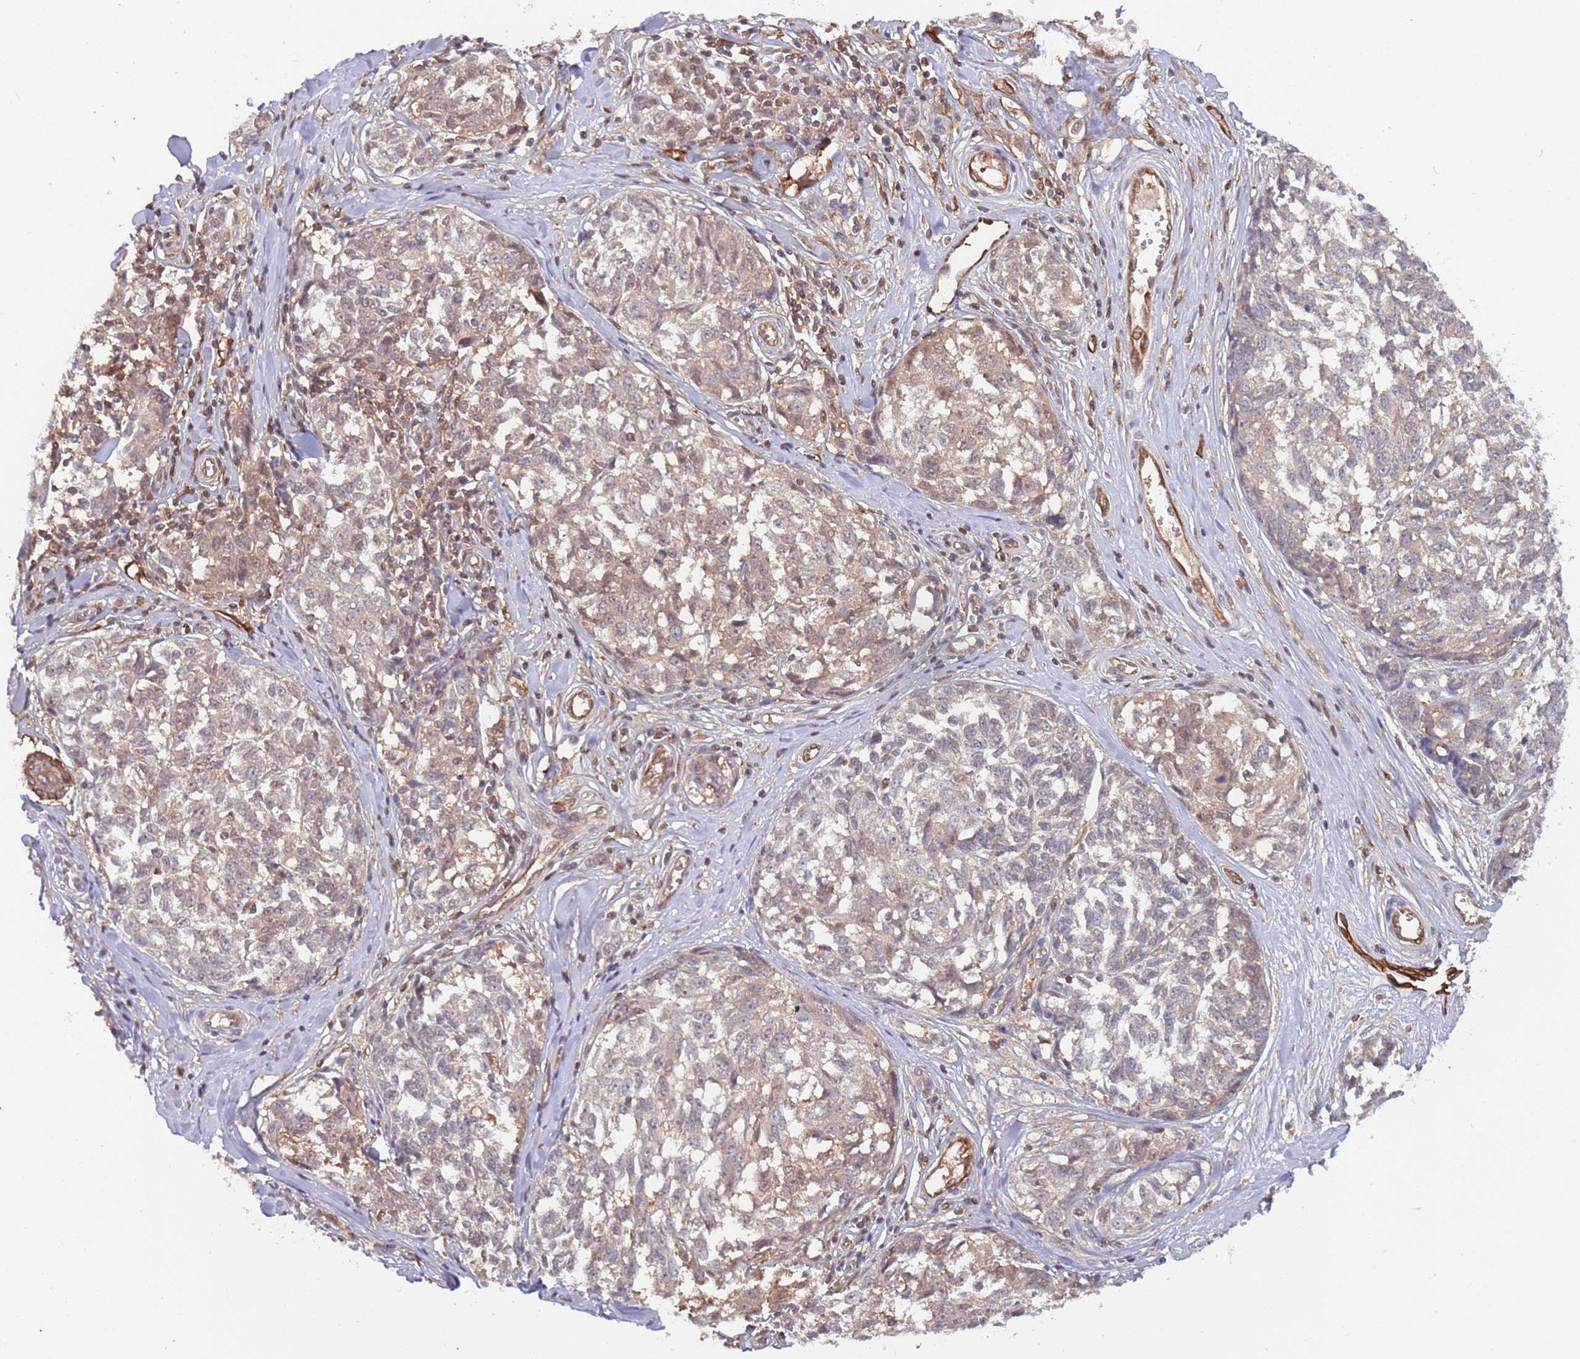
{"staining": {"intensity": "weak", "quantity": "<25%", "location": "cytoplasmic/membranous"}, "tissue": "melanoma", "cell_type": "Tumor cells", "image_type": "cancer", "snomed": [{"axis": "morphology", "description": "Normal tissue, NOS"}, {"axis": "morphology", "description": "Malignant melanoma, NOS"}, {"axis": "topography", "description": "Skin"}], "caption": "This micrograph is of melanoma stained with immunohistochemistry (IHC) to label a protein in brown with the nuclei are counter-stained blue. There is no positivity in tumor cells. (Stains: DAB immunohistochemistry with hematoxylin counter stain, Microscopy: brightfield microscopy at high magnification).", "gene": "GSDMD", "patient": {"sex": "female", "age": 64}}